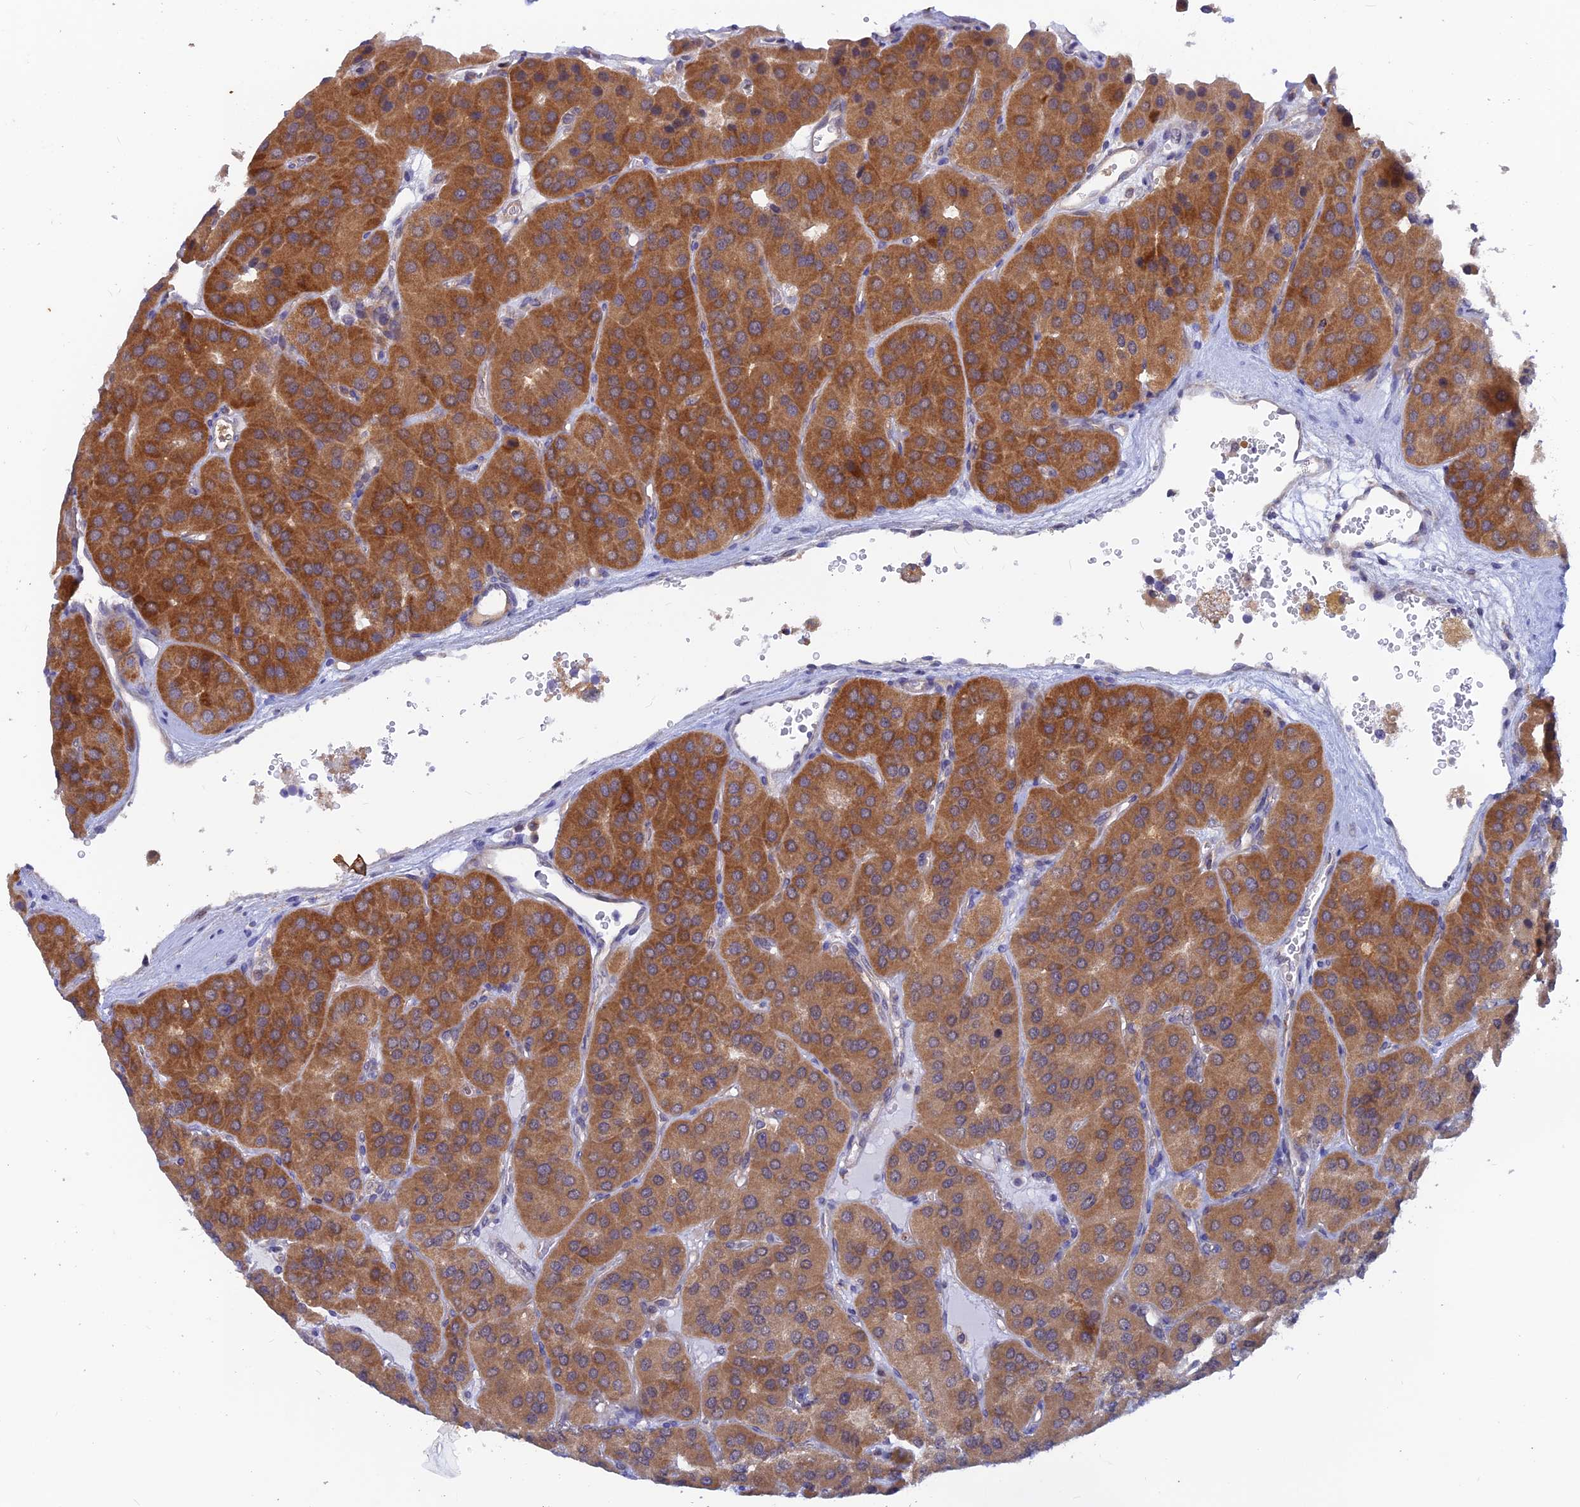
{"staining": {"intensity": "moderate", "quantity": ">75%", "location": "cytoplasmic/membranous"}, "tissue": "parathyroid gland", "cell_type": "Glandular cells", "image_type": "normal", "snomed": [{"axis": "morphology", "description": "Normal tissue, NOS"}, {"axis": "morphology", "description": "Adenoma, NOS"}, {"axis": "topography", "description": "Parathyroid gland"}], "caption": "Immunohistochemical staining of unremarkable human parathyroid gland demonstrates moderate cytoplasmic/membranous protein expression in about >75% of glandular cells.", "gene": "DNAJC16", "patient": {"sex": "female", "age": 86}}